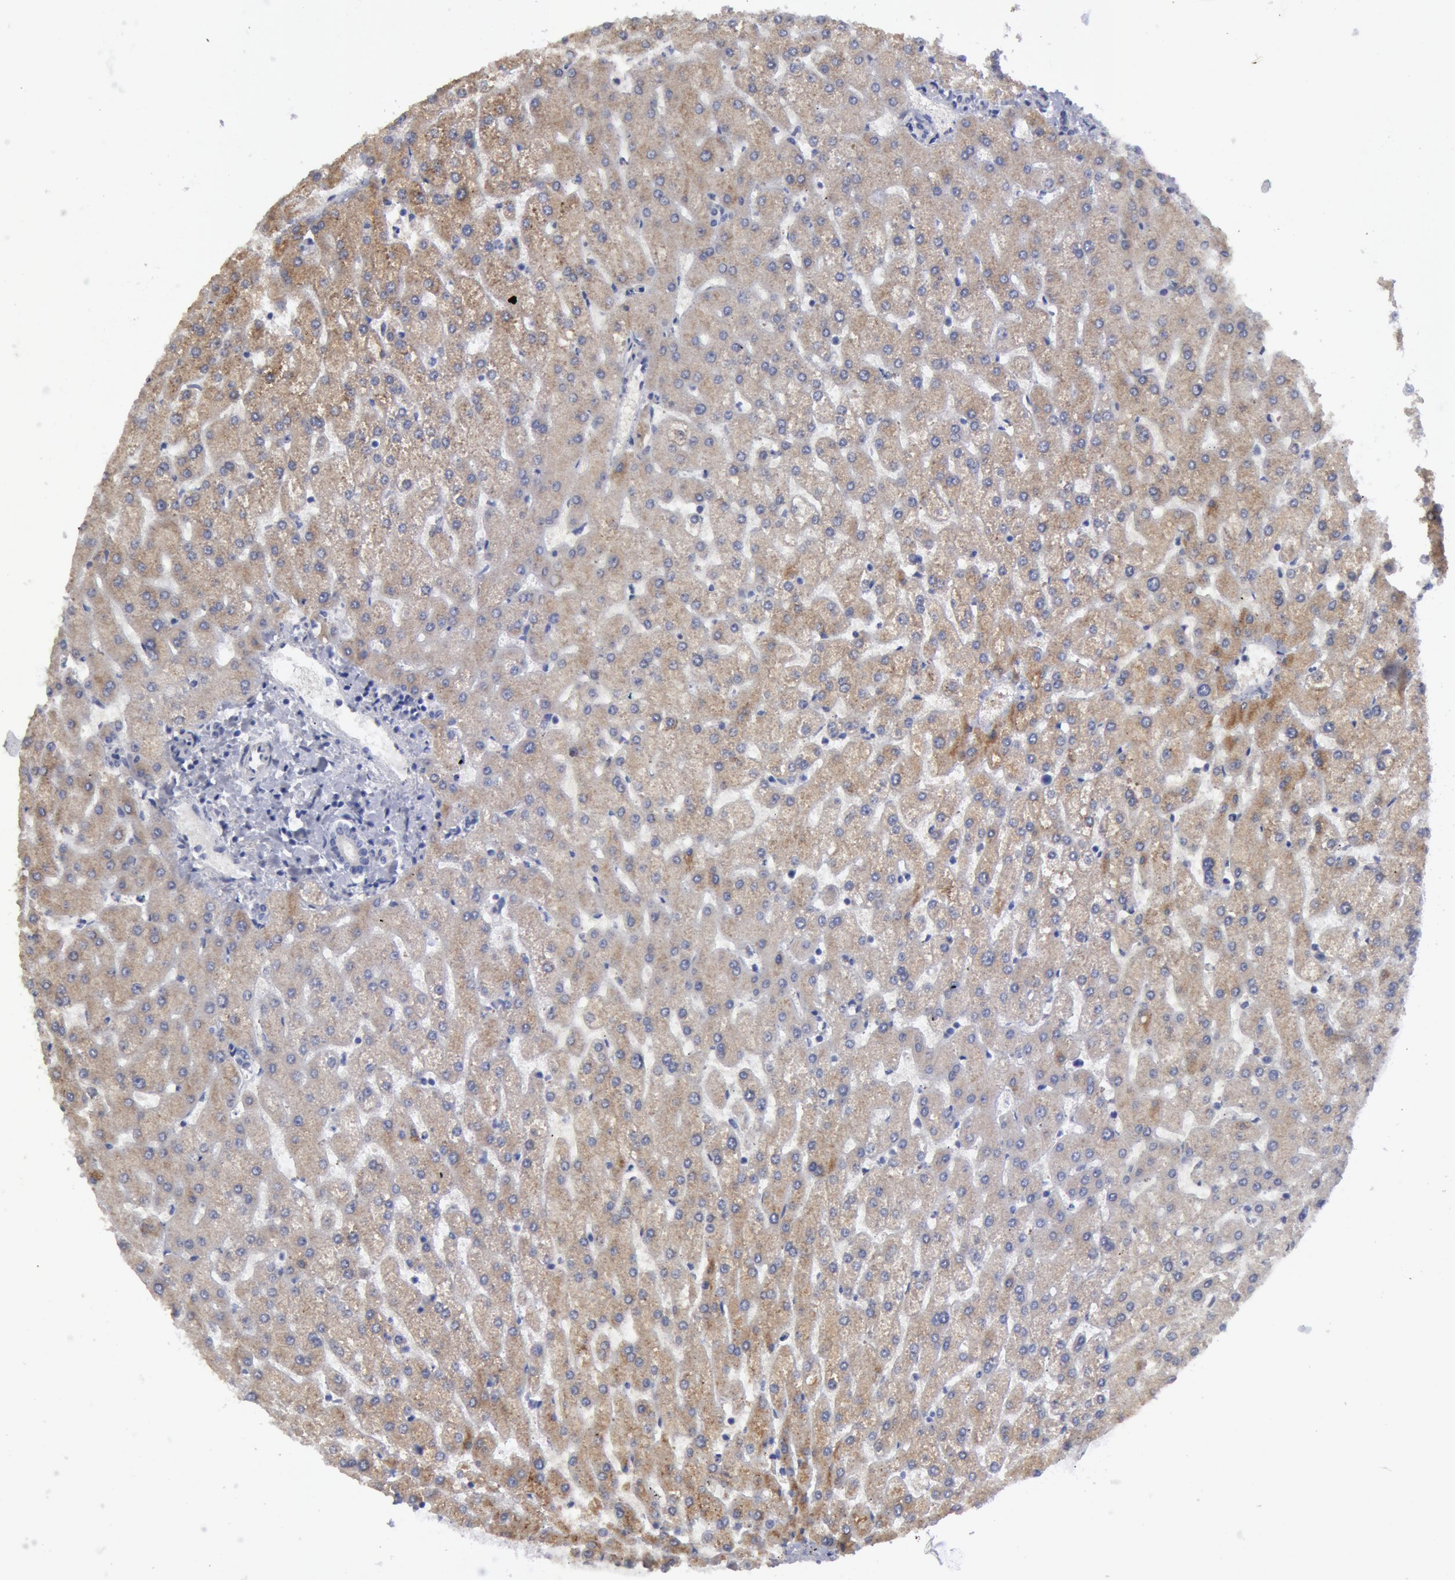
{"staining": {"intensity": "negative", "quantity": "none", "location": "none"}, "tissue": "liver", "cell_type": "Cholangiocytes", "image_type": "normal", "snomed": [{"axis": "morphology", "description": "Normal tissue, NOS"}, {"axis": "topography", "description": "Liver"}], "caption": "The image exhibits no significant positivity in cholangiocytes of liver. The staining was performed using DAB to visualize the protein expression in brown, while the nuclei were stained in blue with hematoxylin (Magnification: 20x).", "gene": "SMC1B", "patient": {"sex": "female", "age": 32}}